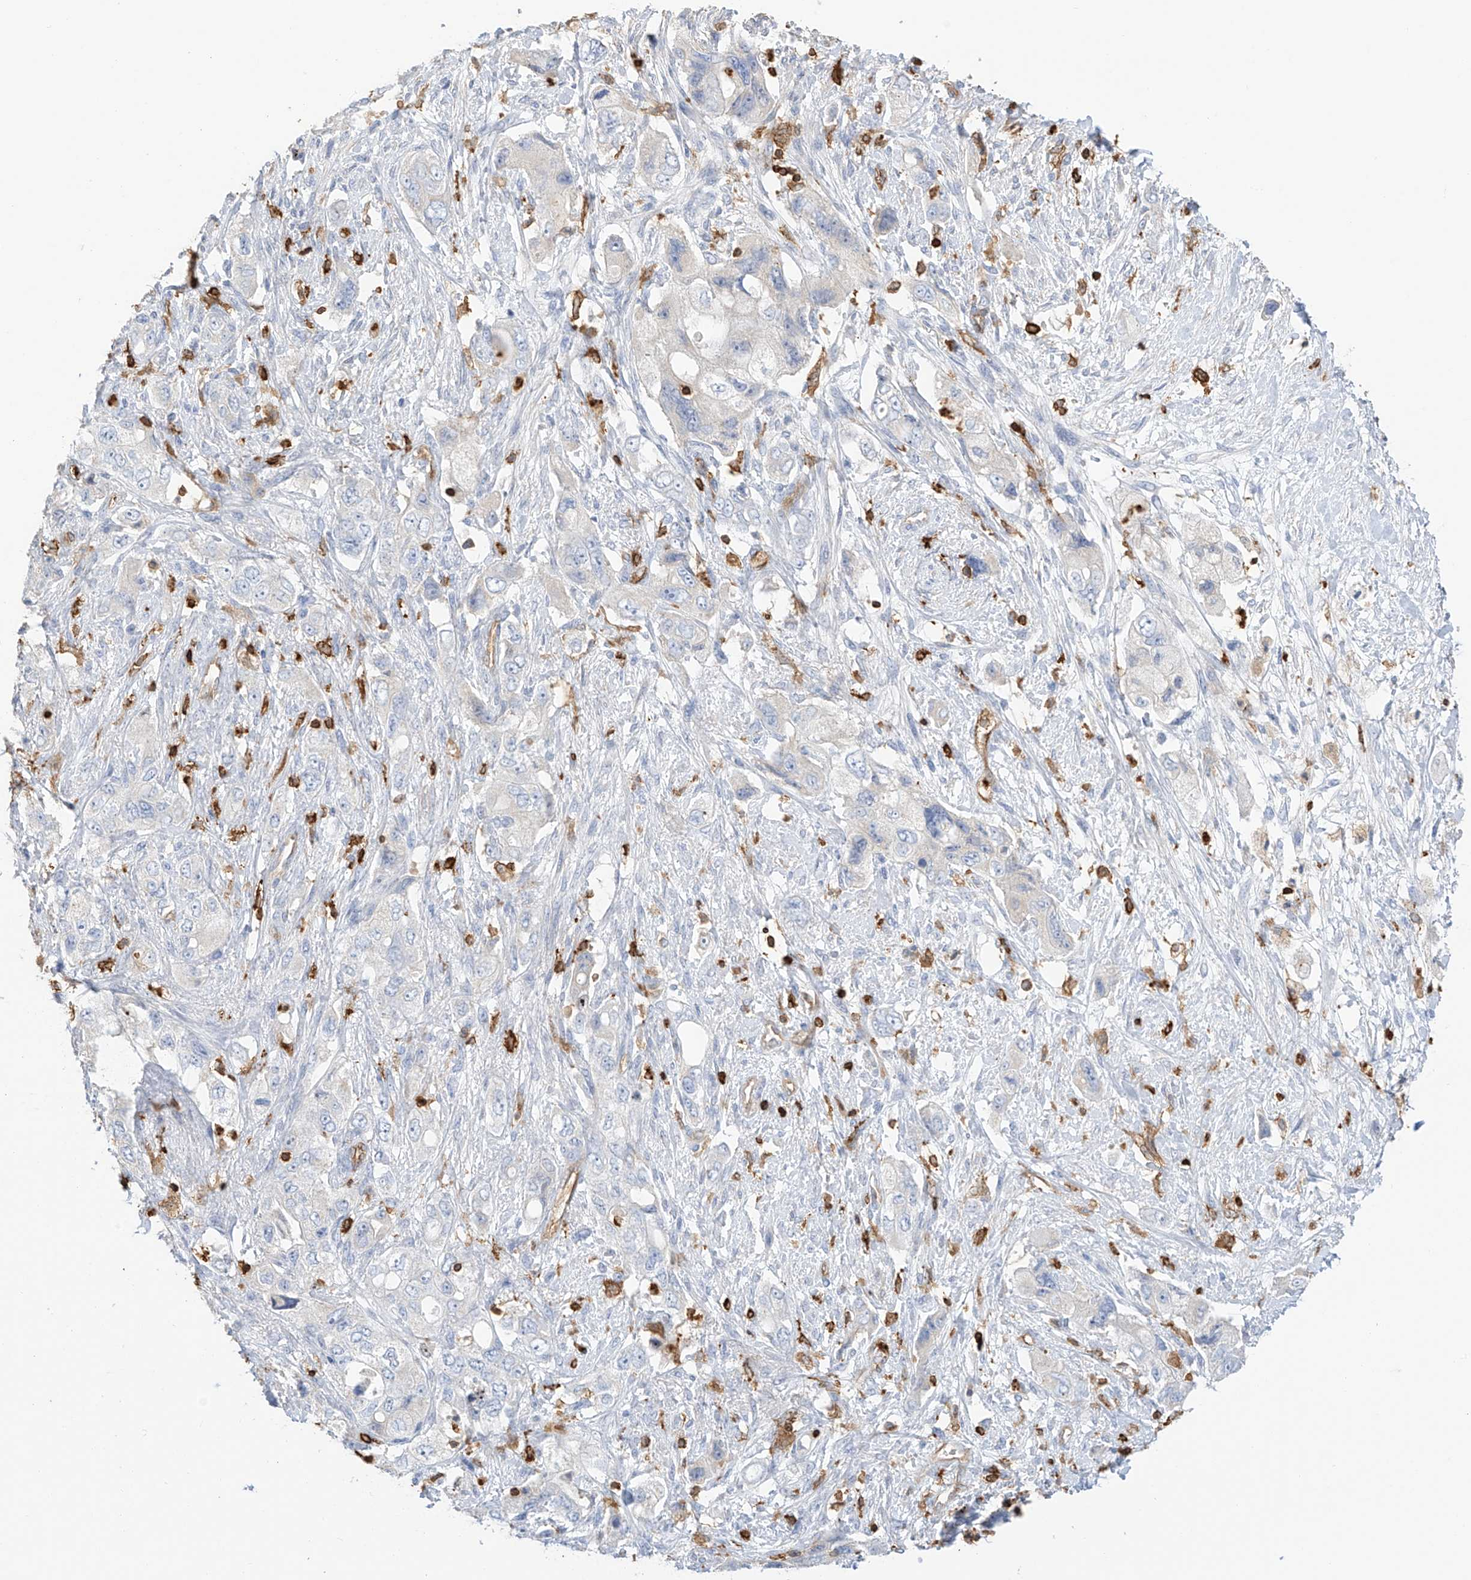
{"staining": {"intensity": "negative", "quantity": "none", "location": "none"}, "tissue": "pancreatic cancer", "cell_type": "Tumor cells", "image_type": "cancer", "snomed": [{"axis": "morphology", "description": "Adenocarcinoma, NOS"}, {"axis": "topography", "description": "Pancreas"}], "caption": "This is a histopathology image of immunohistochemistry staining of adenocarcinoma (pancreatic), which shows no staining in tumor cells.", "gene": "ARHGAP25", "patient": {"sex": "female", "age": 73}}